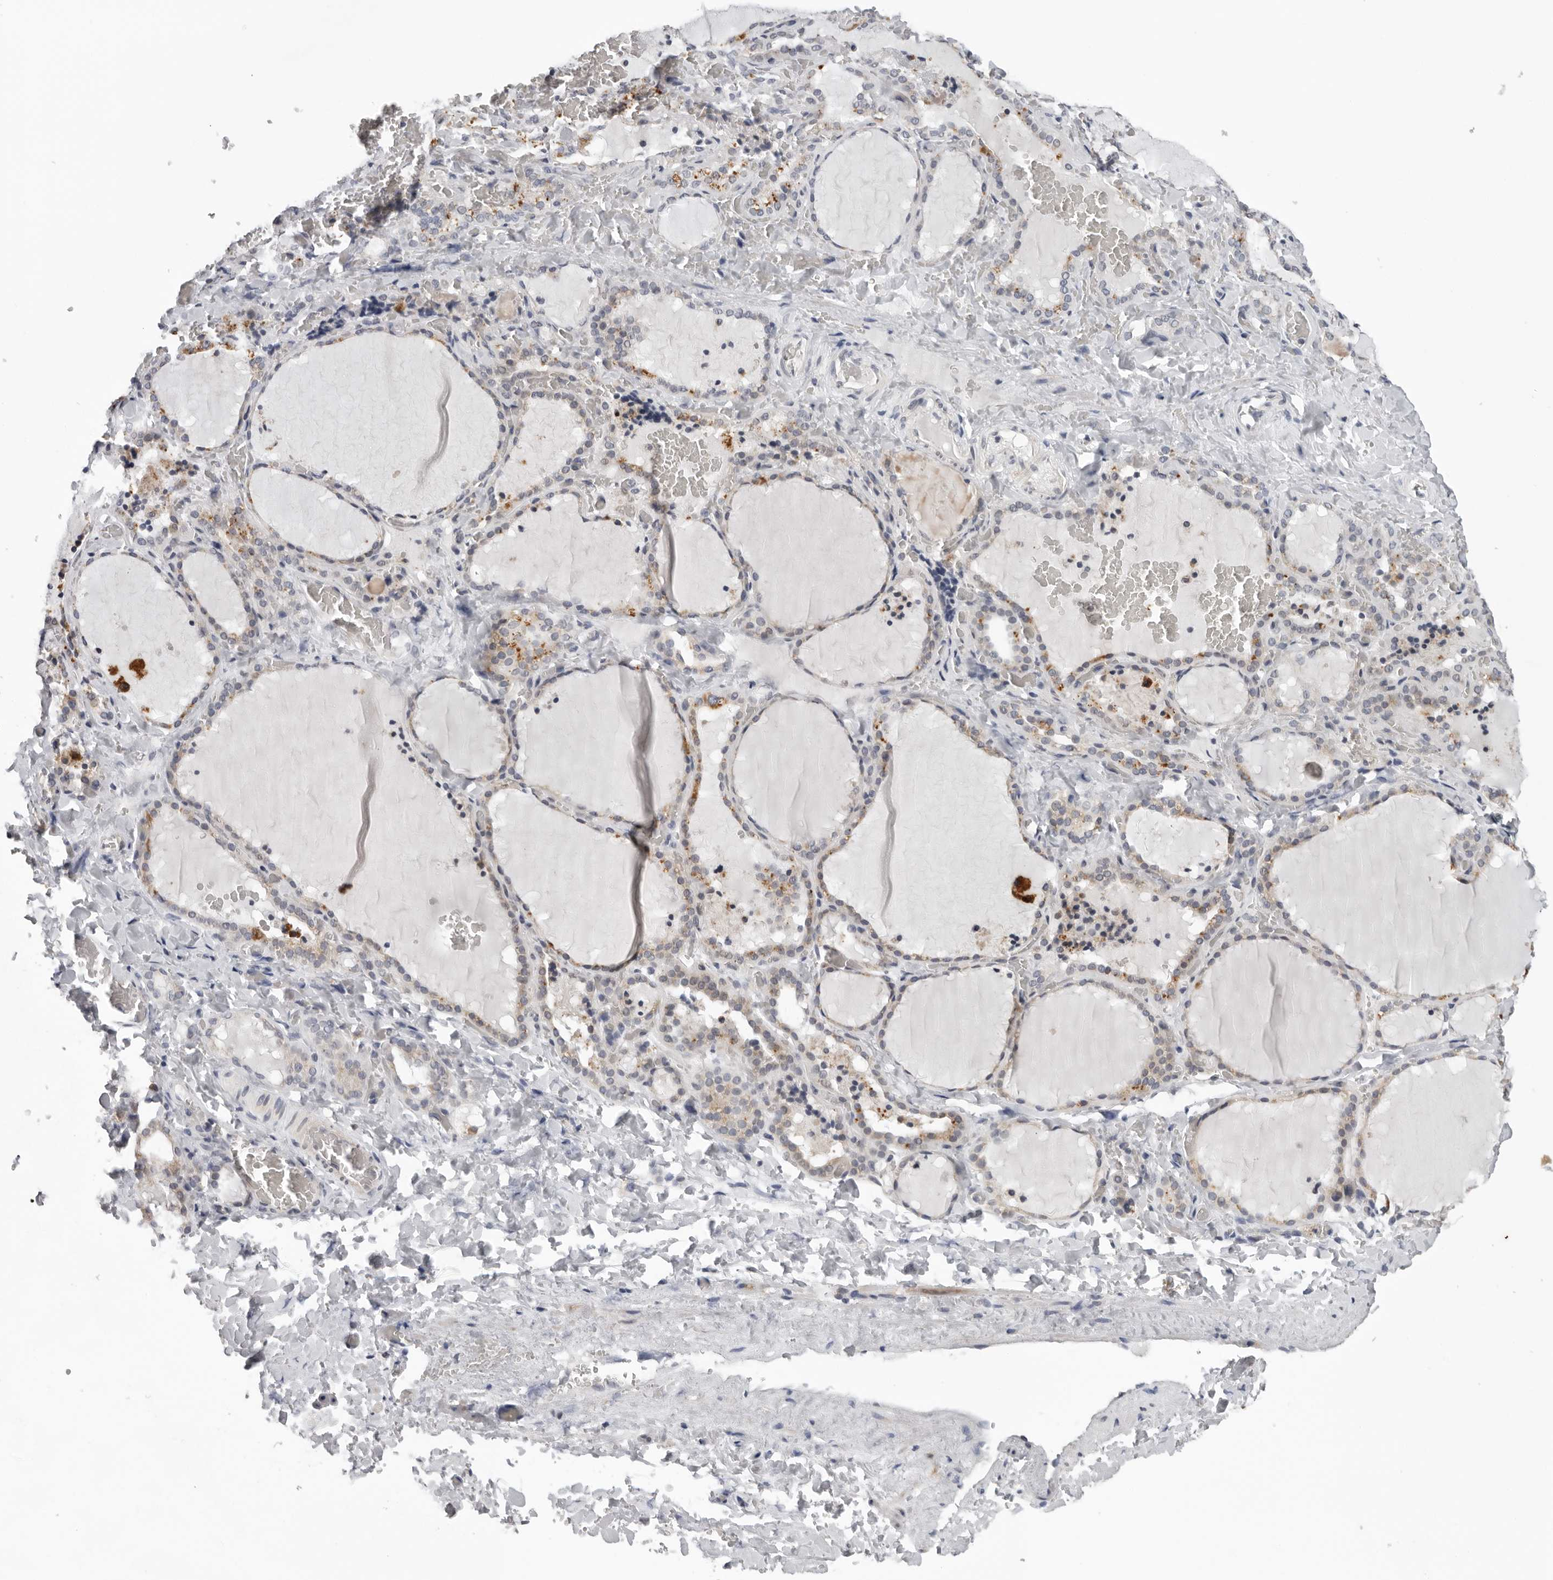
{"staining": {"intensity": "moderate", "quantity": "<25%", "location": "cytoplasmic/membranous"}, "tissue": "thyroid gland", "cell_type": "Glandular cells", "image_type": "normal", "snomed": [{"axis": "morphology", "description": "Normal tissue, NOS"}, {"axis": "topography", "description": "Thyroid gland"}], "caption": "Immunohistochemical staining of benign thyroid gland reveals low levels of moderate cytoplasmic/membranous staining in approximately <25% of glandular cells.", "gene": "CPT2", "patient": {"sex": "female", "age": 22}}